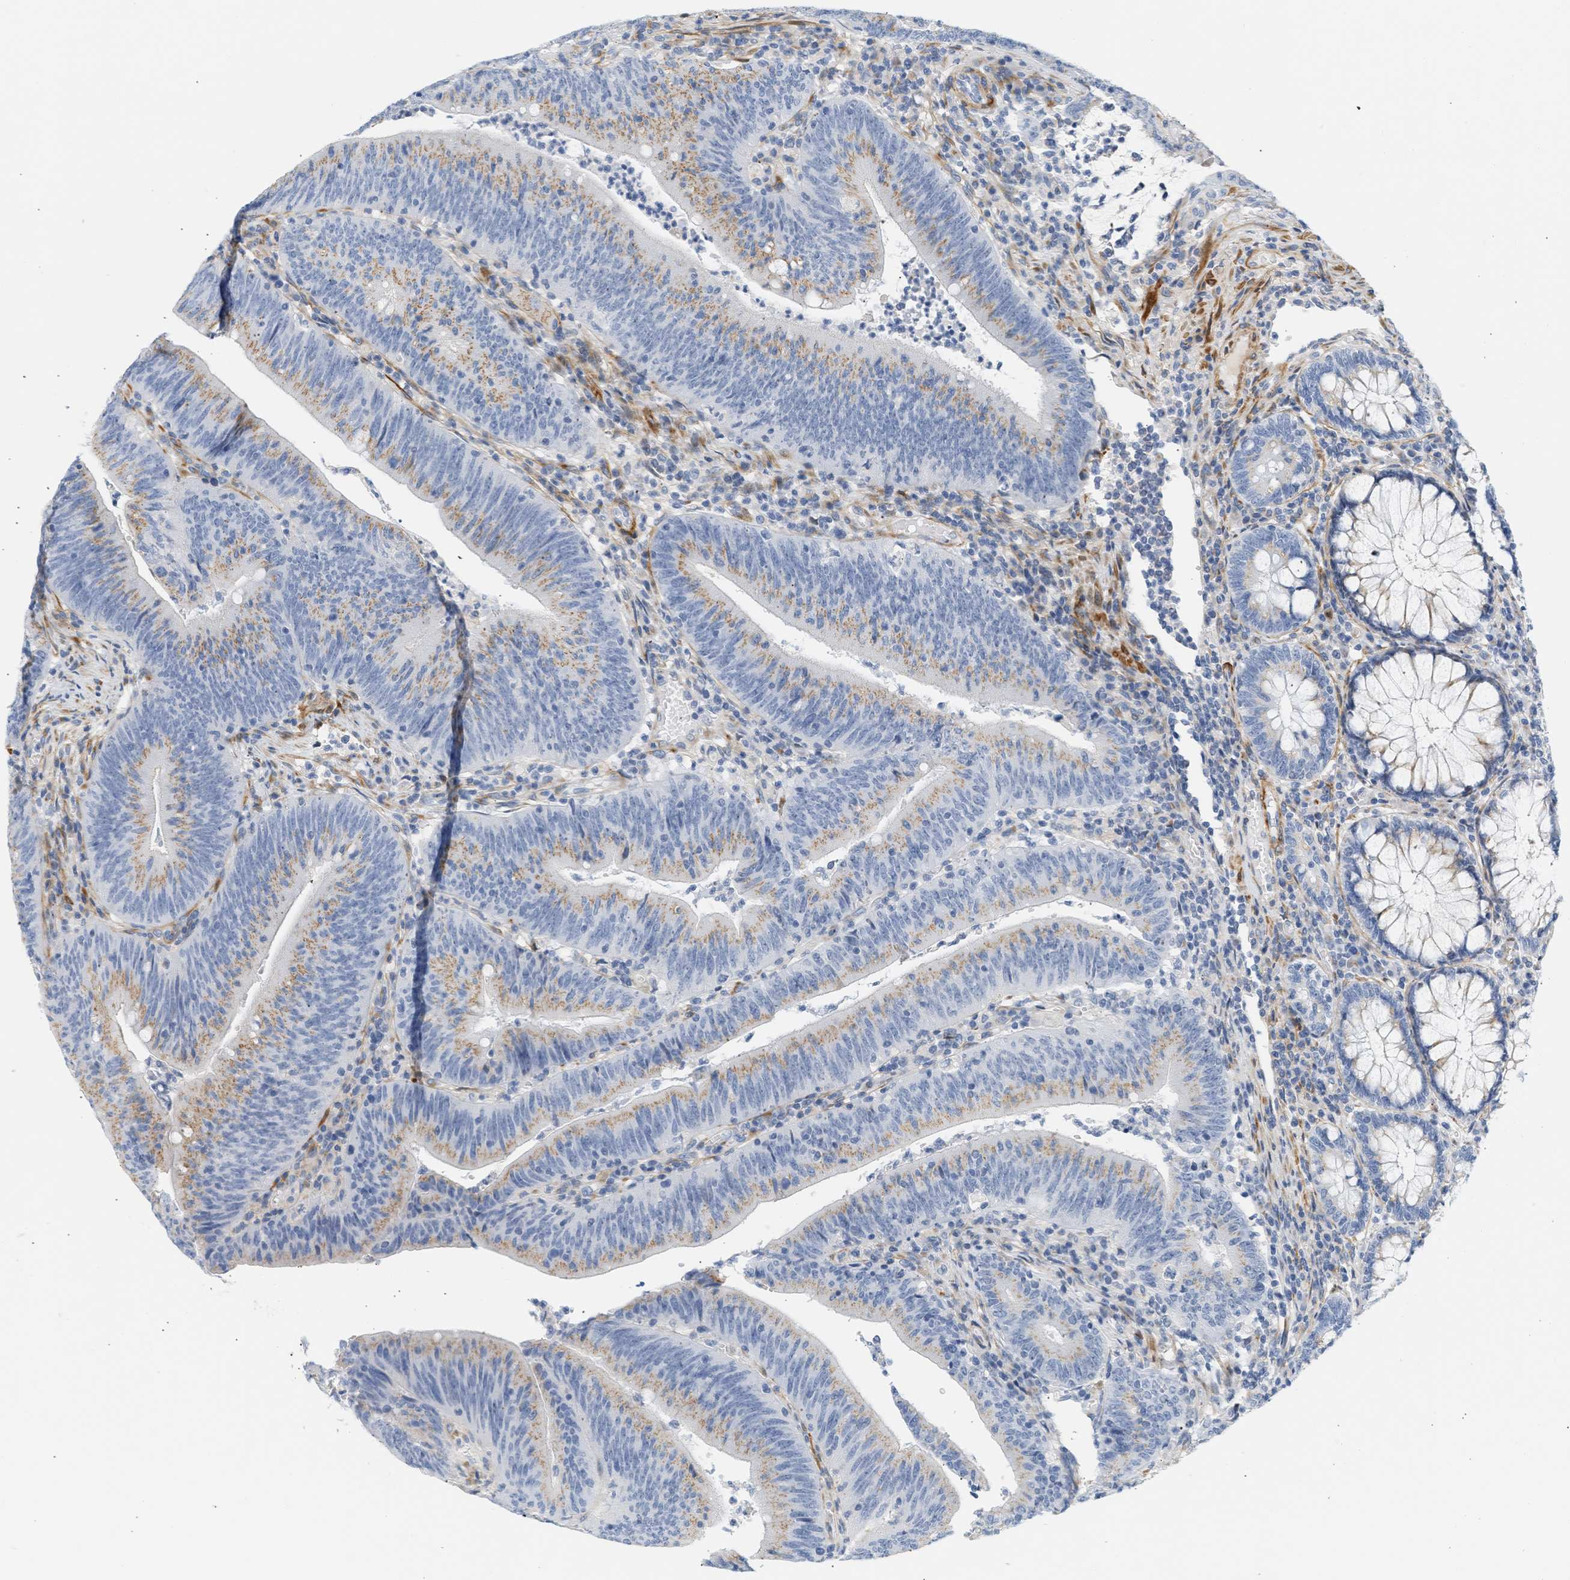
{"staining": {"intensity": "weak", "quantity": ">75%", "location": "cytoplasmic/membranous"}, "tissue": "colorectal cancer", "cell_type": "Tumor cells", "image_type": "cancer", "snomed": [{"axis": "morphology", "description": "Normal tissue, NOS"}, {"axis": "morphology", "description": "Adenocarcinoma, NOS"}, {"axis": "topography", "description": "Rectum"}], "caption": "About >75% of tumor cells in human colorectal cancer (adenocarcinoma) demonstrate weak cytoplasmic/membranous protein positivity as visualized by brown immunohistochemical staining.", "gene": "SLC30A7", "patient": {"sex": "female", "age": 66}}